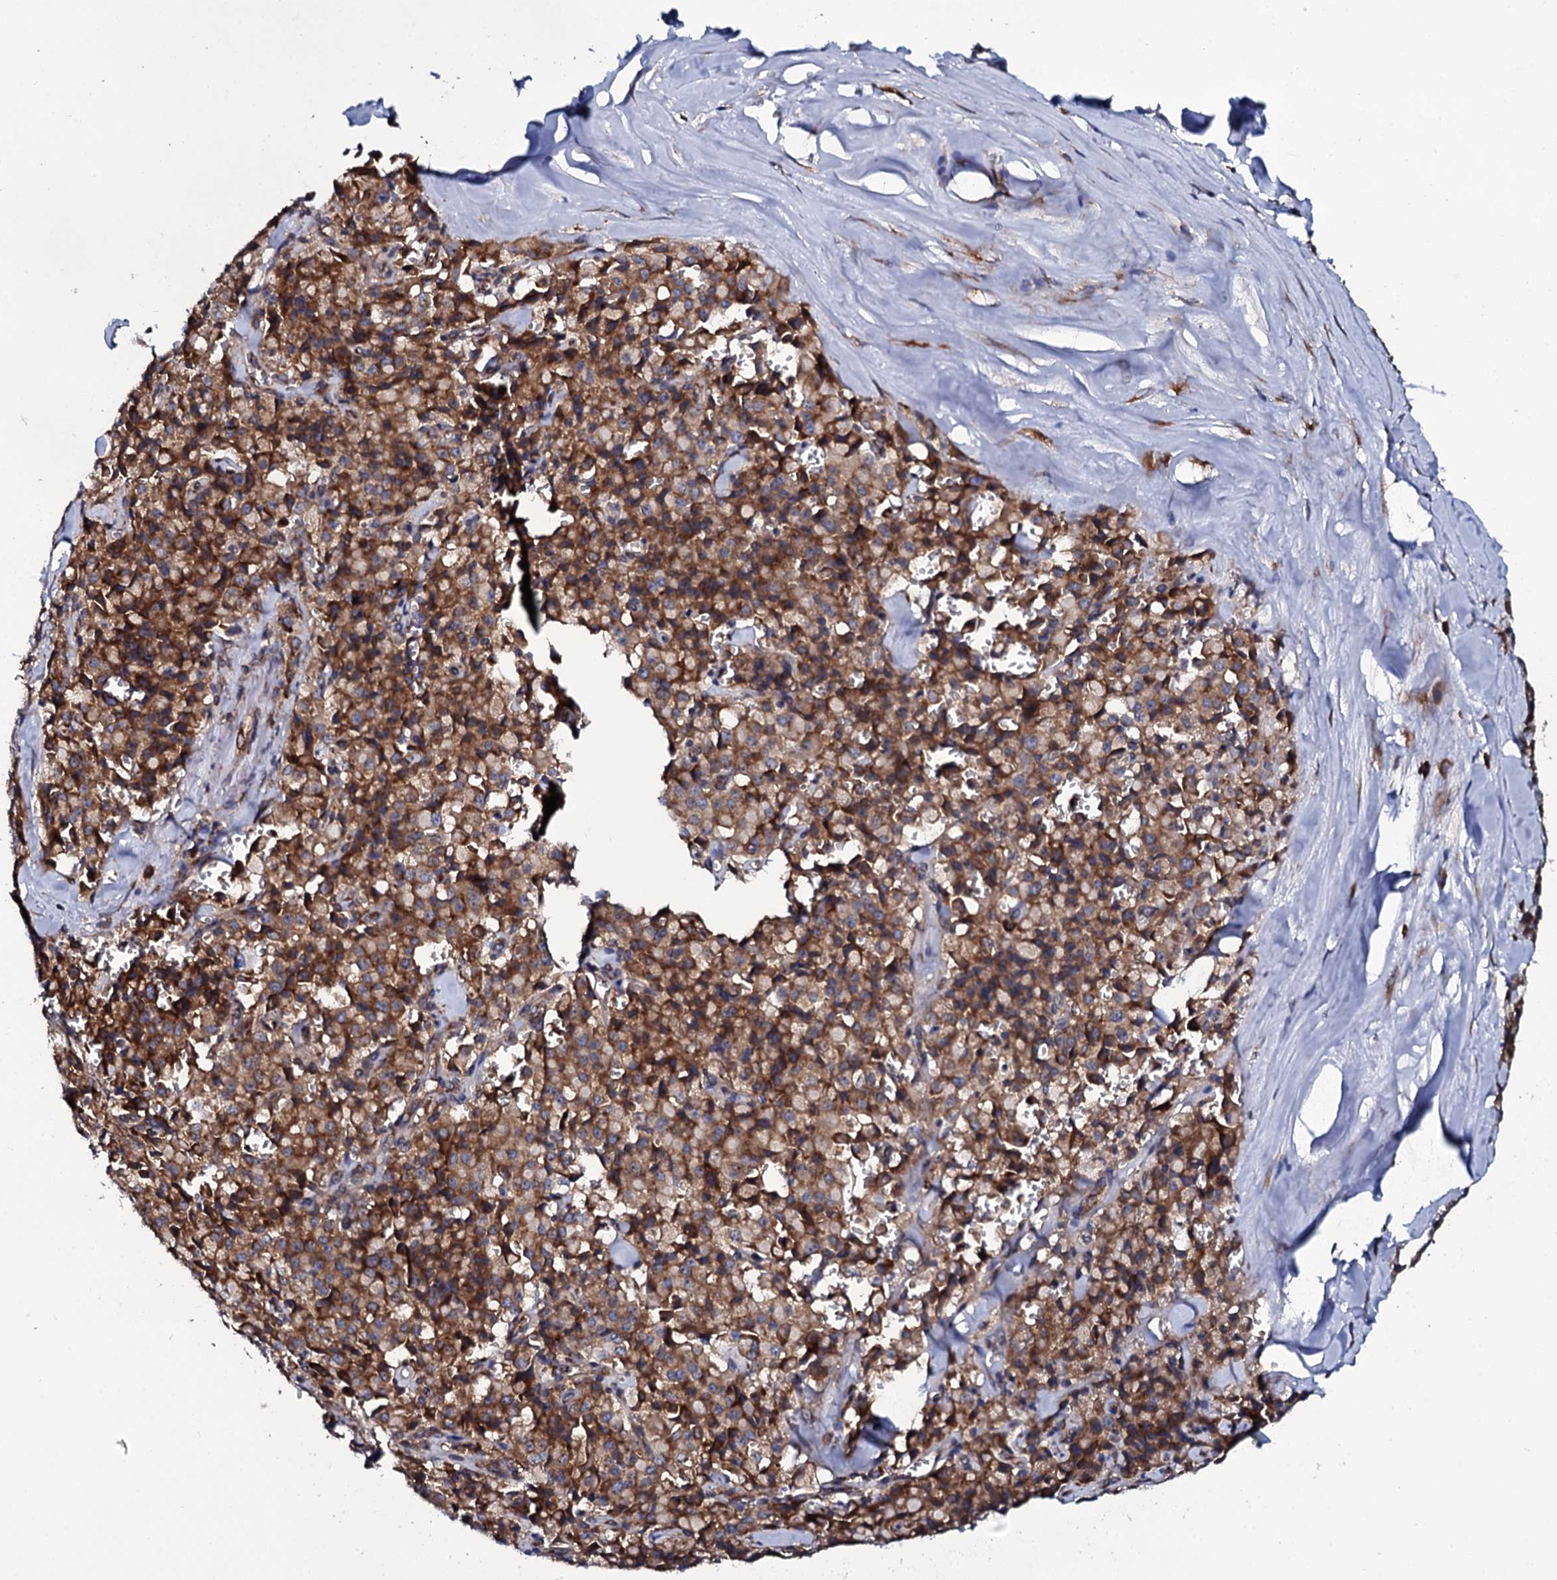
{"staining": {"intensity": "moderate", "quantity": ">75%", "location": "cytoplasmic/membranous"}, "tissue": "pancreatic cancer", "cell_type": "Tumor cells", "image_type": "cancer", "snomed": [{"axis": "morphology", "description": "Adenocarcinoma, NOS"}, {"axis": "topography", "description": "Pancreas"}], "caption": "This histopathology image exhibits pancreatic cancer stained with IHC to label a protein in brown. The cytoplasmic/membranous of tumor cells show moderate positivity for the protein. Nuclei are counter-stained blue.", "gene": "SPTY2D1", "patient": {"sex": "male", "age": 65}}